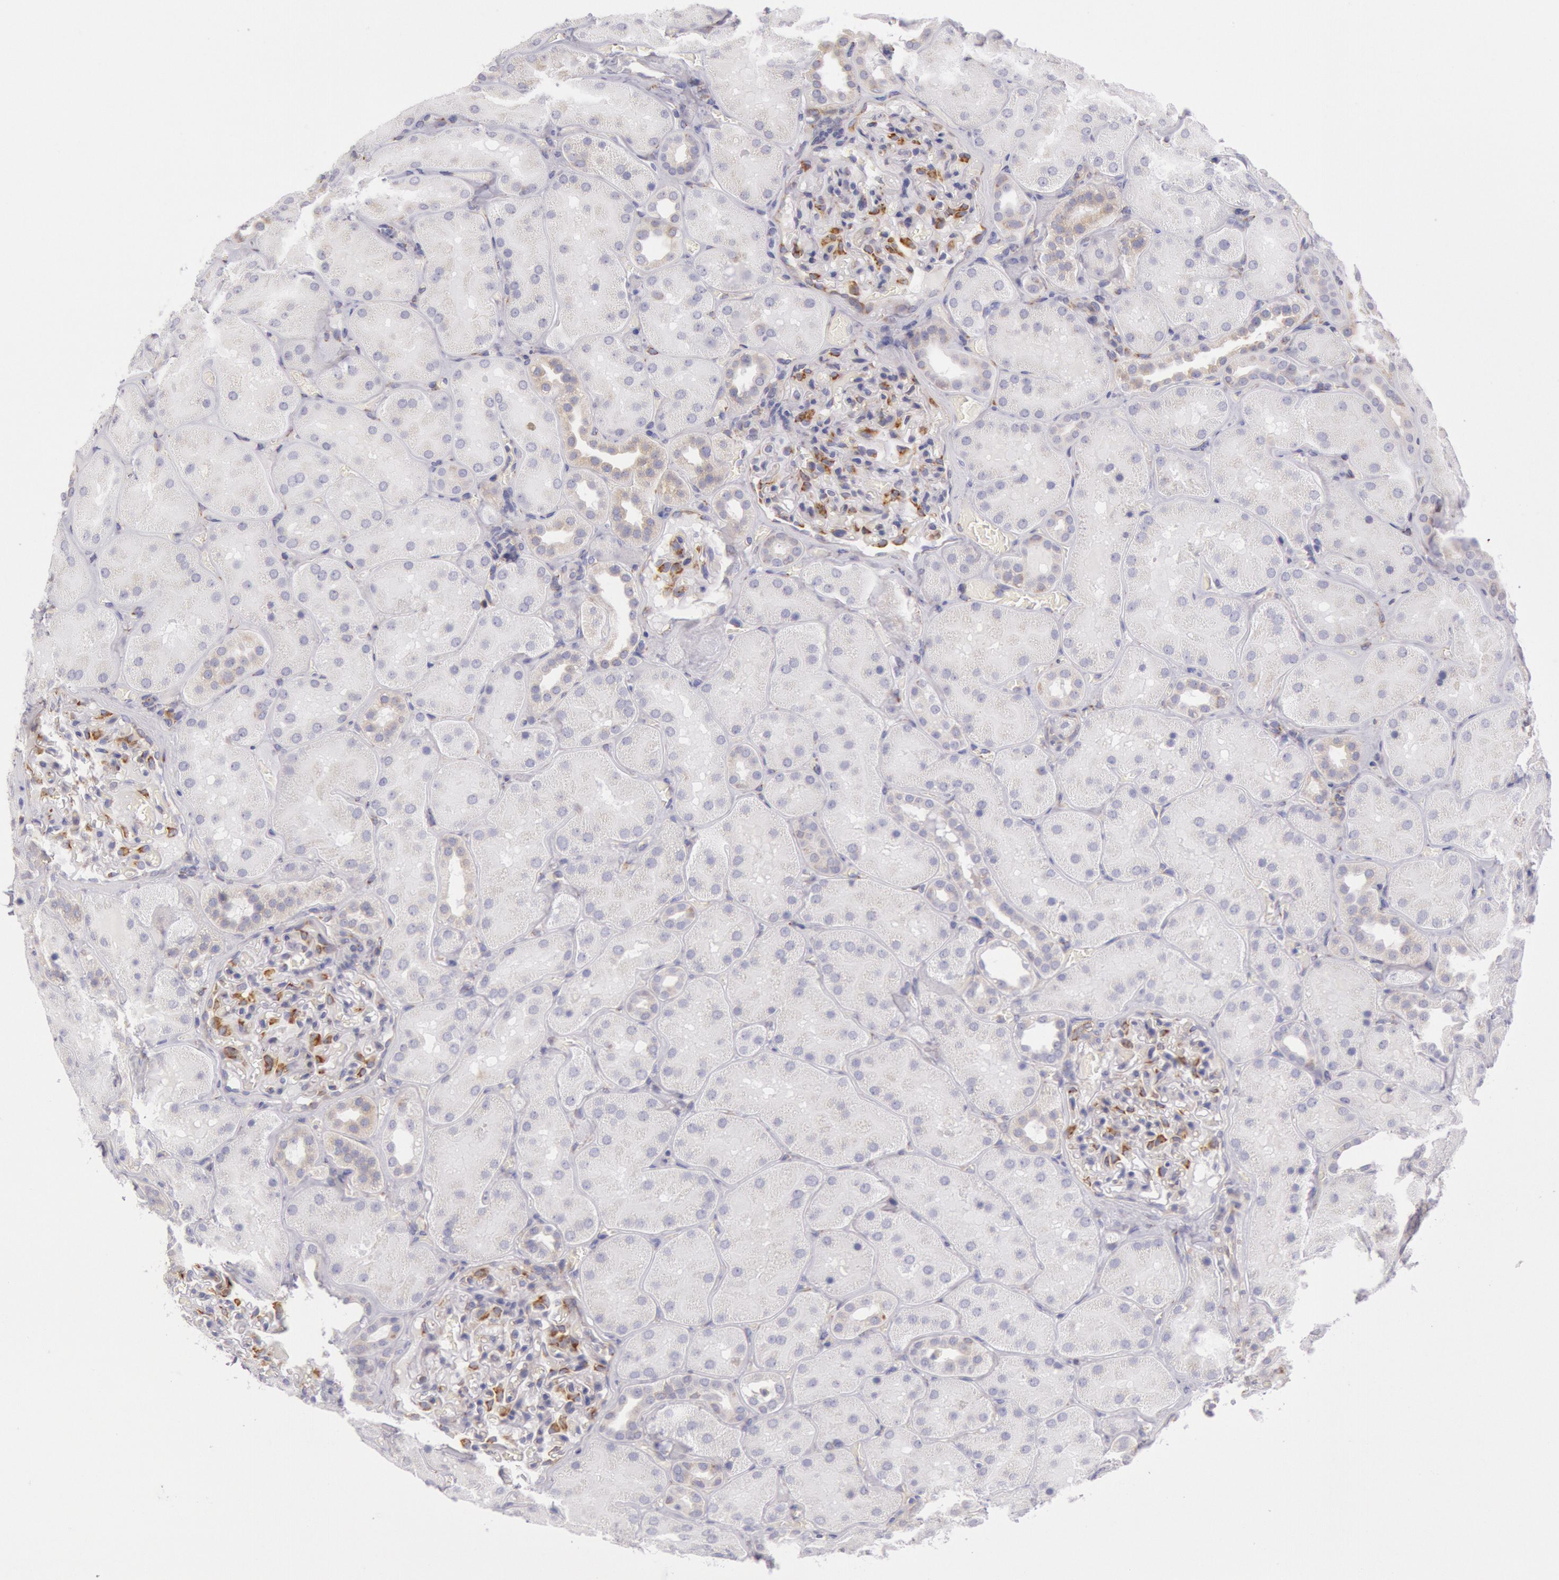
{"staining": {"intensity": "strong", "quantity": "<25%", "location": "cytoplasmic/membranous"}, "tissue": "kidney", "cell_type": "Cells in glomeruli", "image_type": "normal", "snomed": [{"axis": "morphology", "description": "Normal tissue, NOS"}, {"axis": "topography", "description": "Kidney"}], "caption": "High-power microscopy captured an immunohistochemistry (IHC) photomicrograph of unremarkable kidney, revealing strong cytoplasmic/membranous staining in about <25% of cells in glomeruli.", "gene": "CIDEB", "patient": {"sex": "male", "age": 28}}